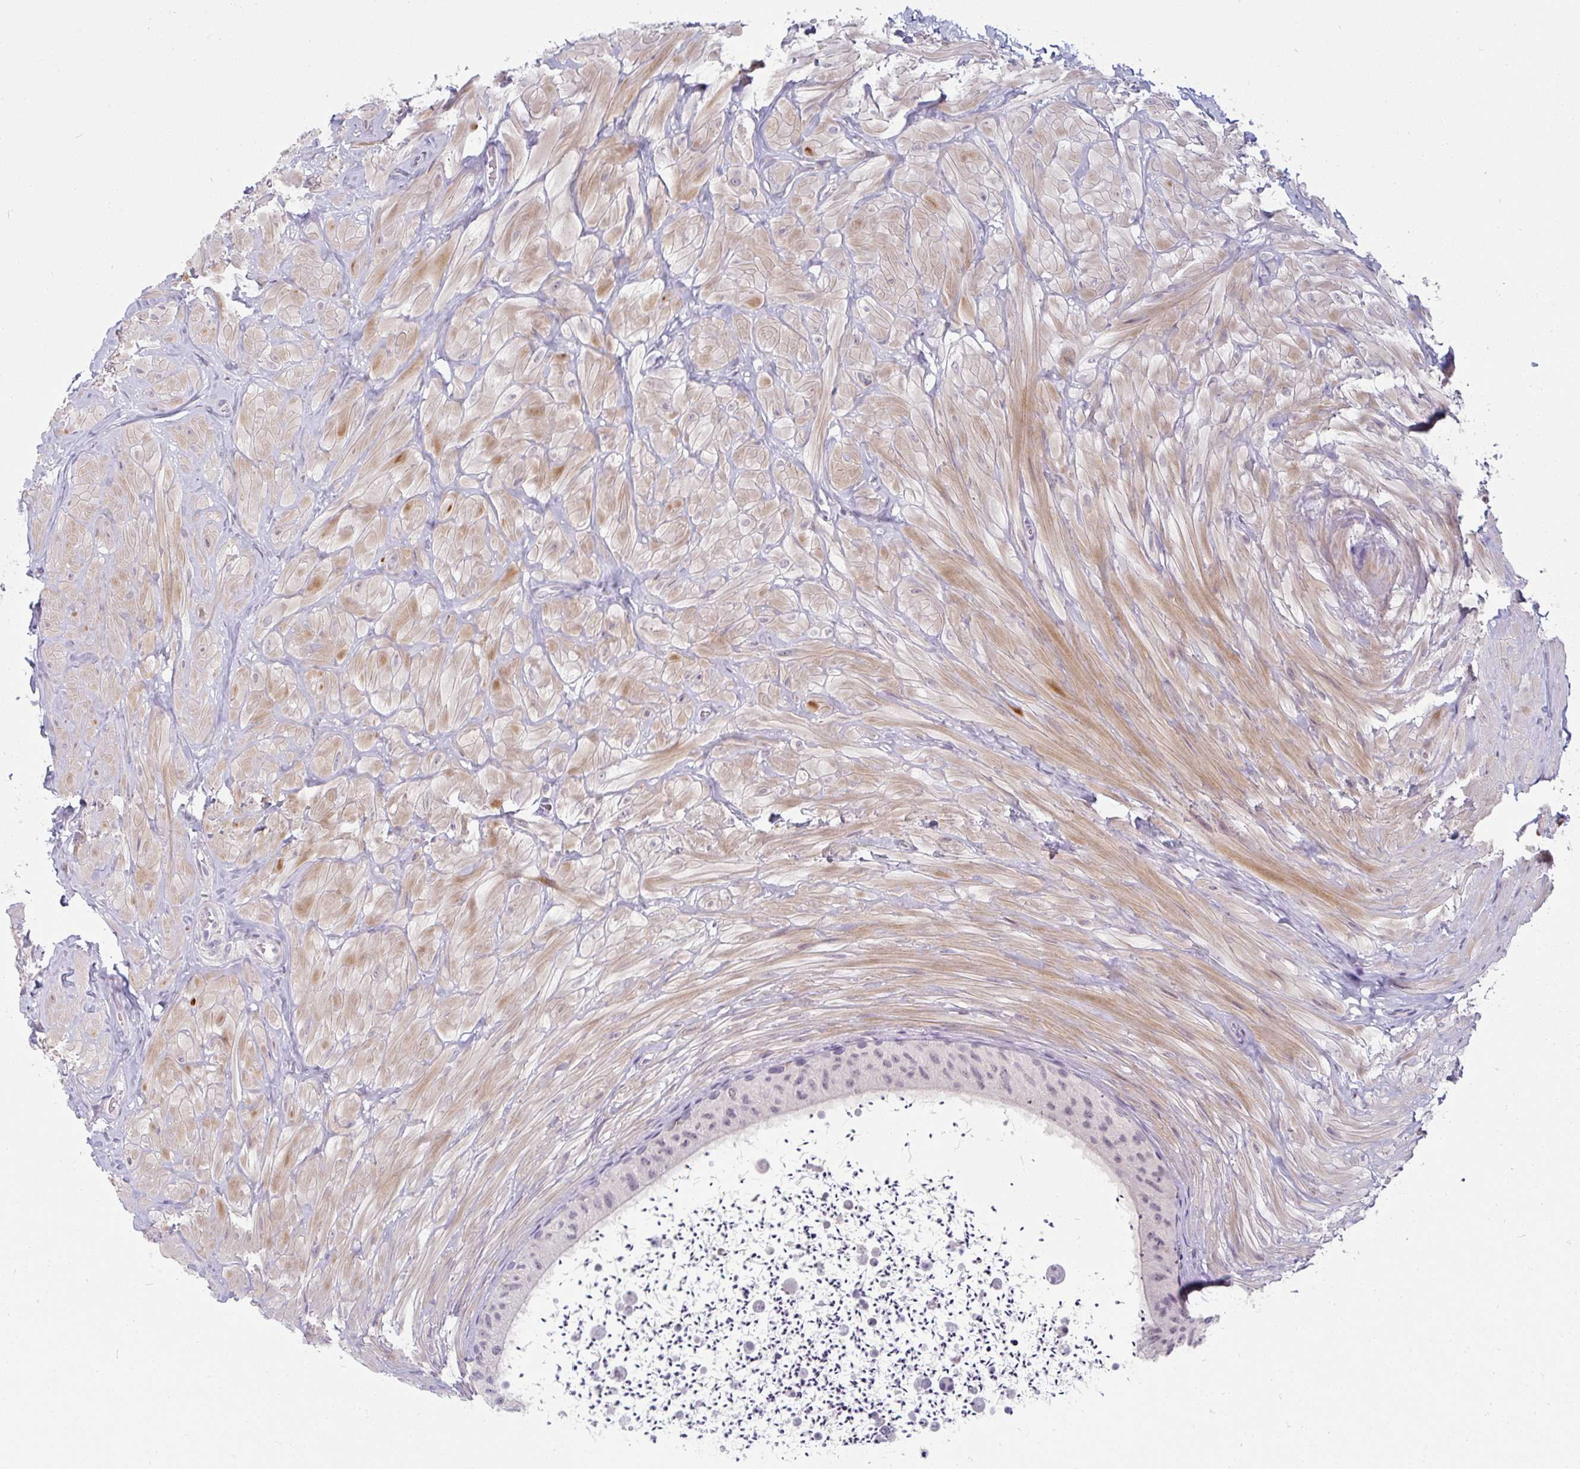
{"staining": {"intensity": "negative", "quantity": "none", "location": "none"}, "tissue": "epididymis", "cell_type": "Glandular cells", "image_type": "normal", "snomed": [{"axis": "morphology", "description": "Normal tissue, NOS"}, {"axis": "topography", "description": "Epididymis"}, {"axis": "topography", "description": "Peripheral nerve tissue"}], "caption": "IHC image of normal epididymis stained for a protein (brown), which reveals no positivity in glandular cells. (DAB (3,3'-diaminobenzidine) IHC visualized using brightfield microscopy, high magnification).", "gene": "PPFIA4", "patient": {"sex": "male", "age": 32}}